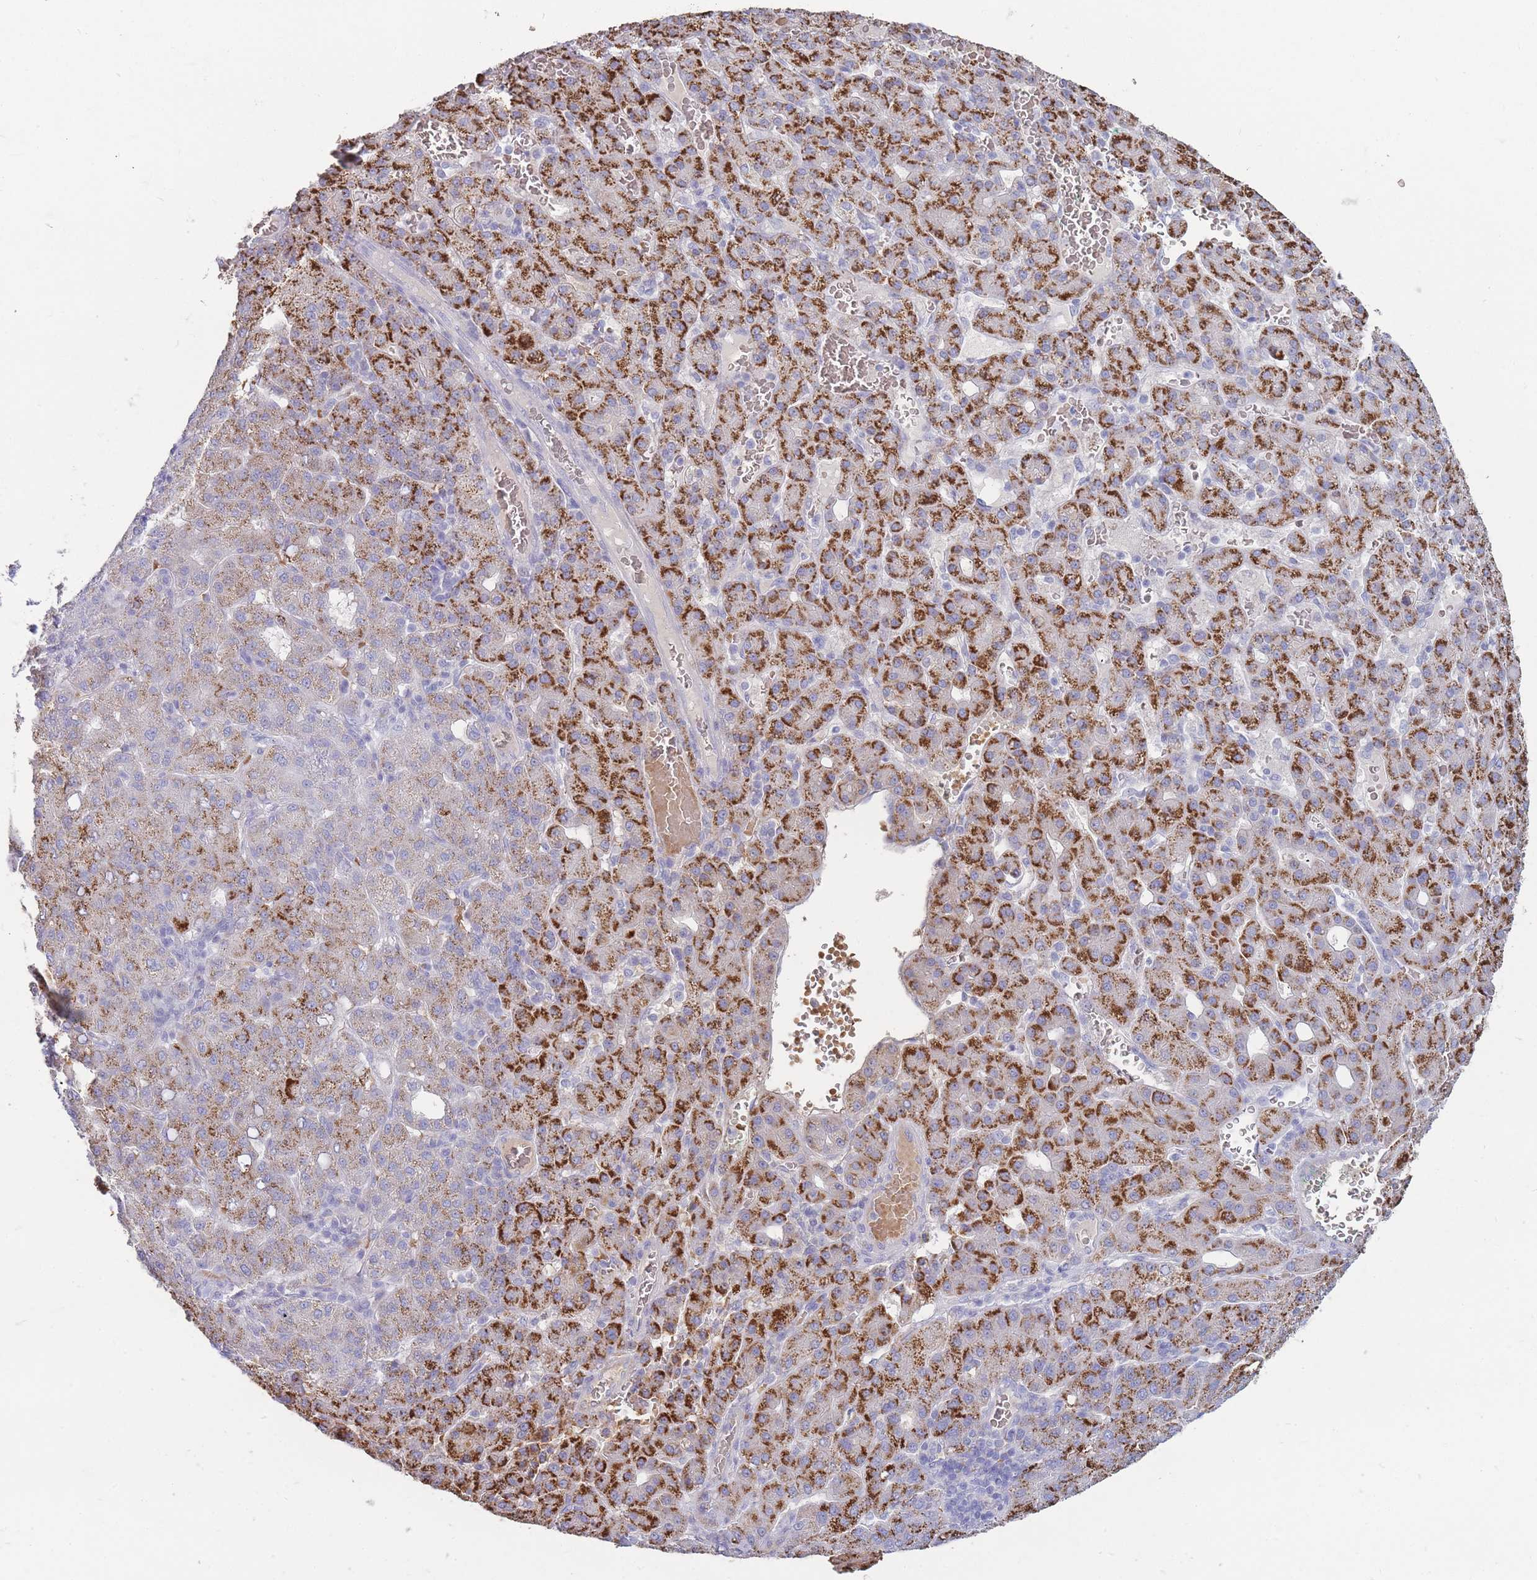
{"staining": {"intensity": "strong", "quantity": "25%-75%", "location": "cytoplasmic/membranous"}, "tissue": "liver cancer", "cell_type": "Tumor cells", "image_type": "cancer", "snomed": [{"axis": "morphology", "description": "Carcinoma, Hepatocellular, NOS"}, {"axis": "topography", "description": "Liver"}], "caption": "Strong cytoplasmic/membranous expression for a protein is seen in approximately 25%-75% of tumor cells of liver cancer (hepatocellular carcinoma) using immunohistochemistry (IHC).", "gene": "HBG2", "patient": {"sex": "male", "age": 65}}